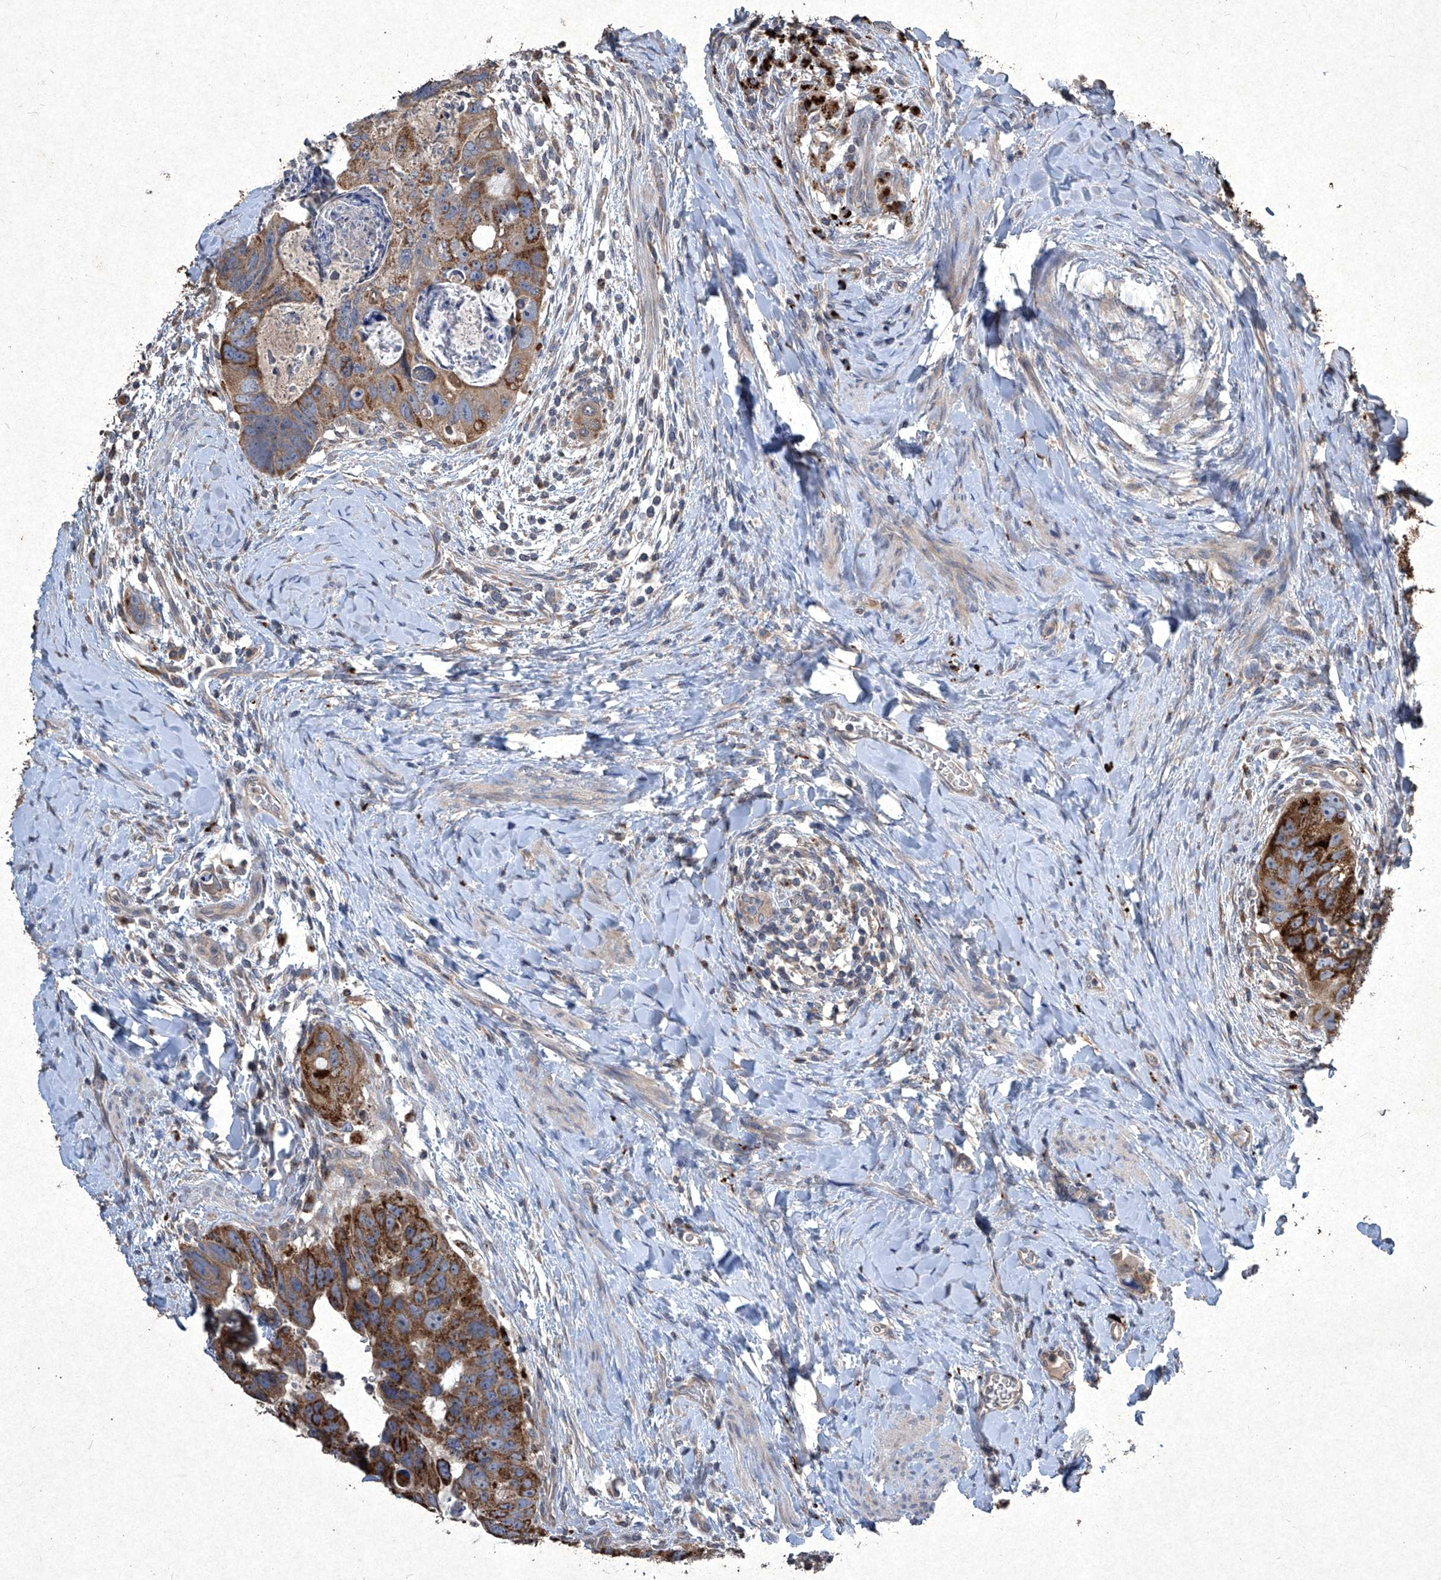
{"staining": {"intensity": "strong", "quantity": ">75%", "location": "cytoplasmic/membranous"}, "tissue": "colorectal cancer", "cell_type": "Tumor cells", "image_type": "cancer", "snomed": [{"axis": "morphology", "description": "Adenocarcinoma, NOS"}, {"axis": "topography", "description": "Rectum"}], "caption": "A high amount of strong cytoplasmic/membranous expression is seen in approximately >75% of tumor cells in colorectal adenocarcinoma tissue. (DAB IHC, brown staining for protein, blue staining for nuclei).", "gene": "MED16", "patient": {"sex": "male", "age": 59}}